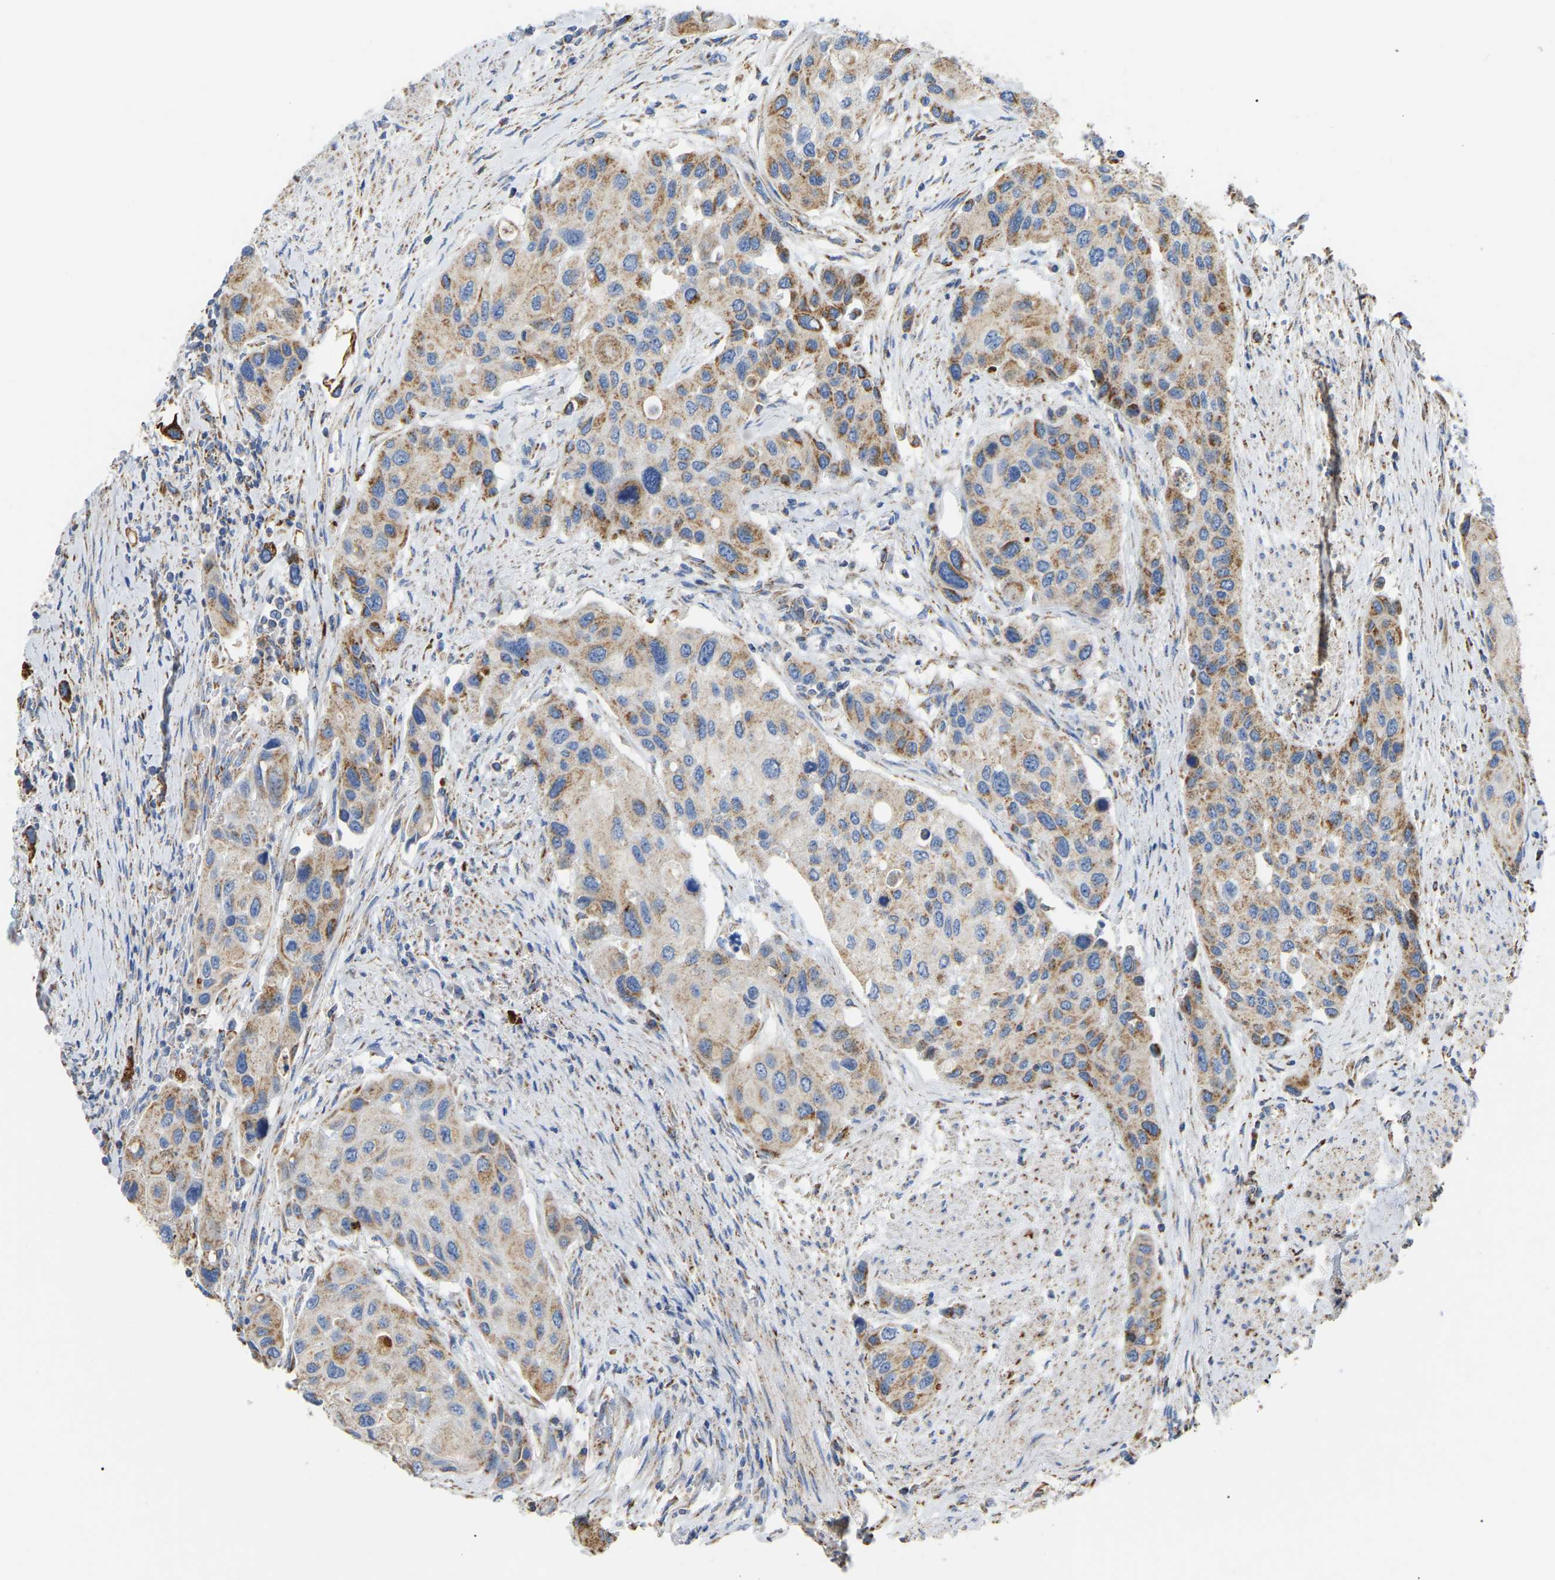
{"staining": {"intensity": "moderate", "quantity": "25%-75%", "location": "cytoplasmic/membranous"}, "tissue": "urothelial cancer", "cell_type": "Tumor cells", "image_type": "cancer", "snomed": [{"axis": "morphology", "description": "Urothelial carcinoma, High grade"}, {"axis": "topography", "description": "Urinary bladder"}], "caption": "Immunohistochemistry of human urothelial carcinoma (high-grade) demonstrates medium levels of moderate cytoplasmic/membranous expression in about 25%-75% of tumor cells.", "gene": "HIBADH", "patient": {"sex": "female", "age": 56}}